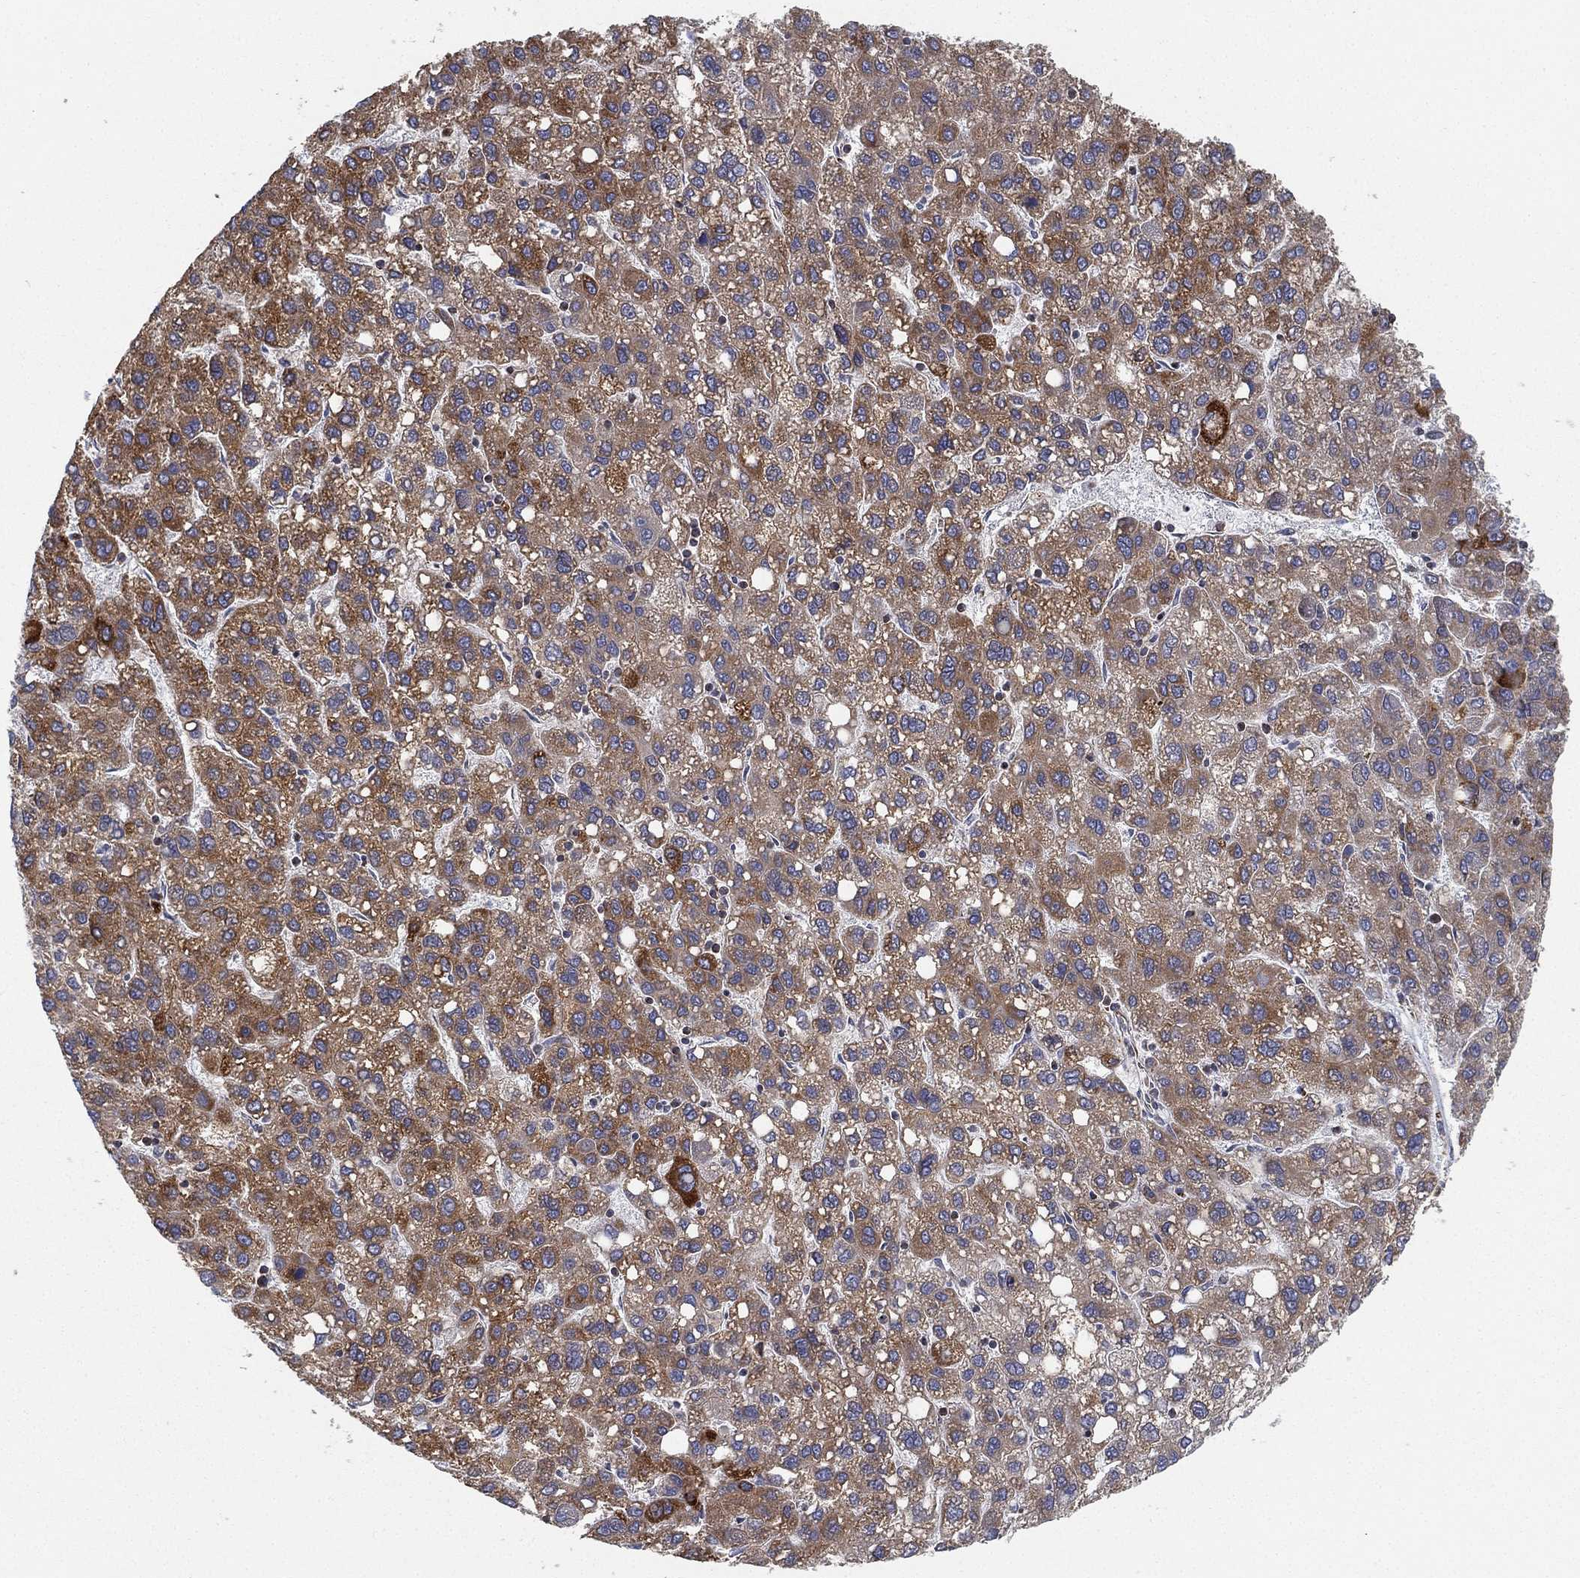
{"staining": {"intensity": "weak", "quantity": "25%-75%", "location": "cytoplasmic/membranous"}, "tissue": "liver cancer", "cell_type": "Tumor cells", "image_type": "cancer", "snomed": [{"axis": "morphology", "description": "Carcinoma, Hepatocellular, NOS"}, {"axis": "topography", "description": "Liver"}], "caption": "A brown stain labels weak cytoplasmic/membranous staining of a protein in liver cancer tumor cells. The protein of interest is stained brown, and the nuclei are stained in blue (DAB IHC with brightfield microscopy, high magnification).", "gene": "CYB5B", "patient": {"sex": "female", "age": 82}}